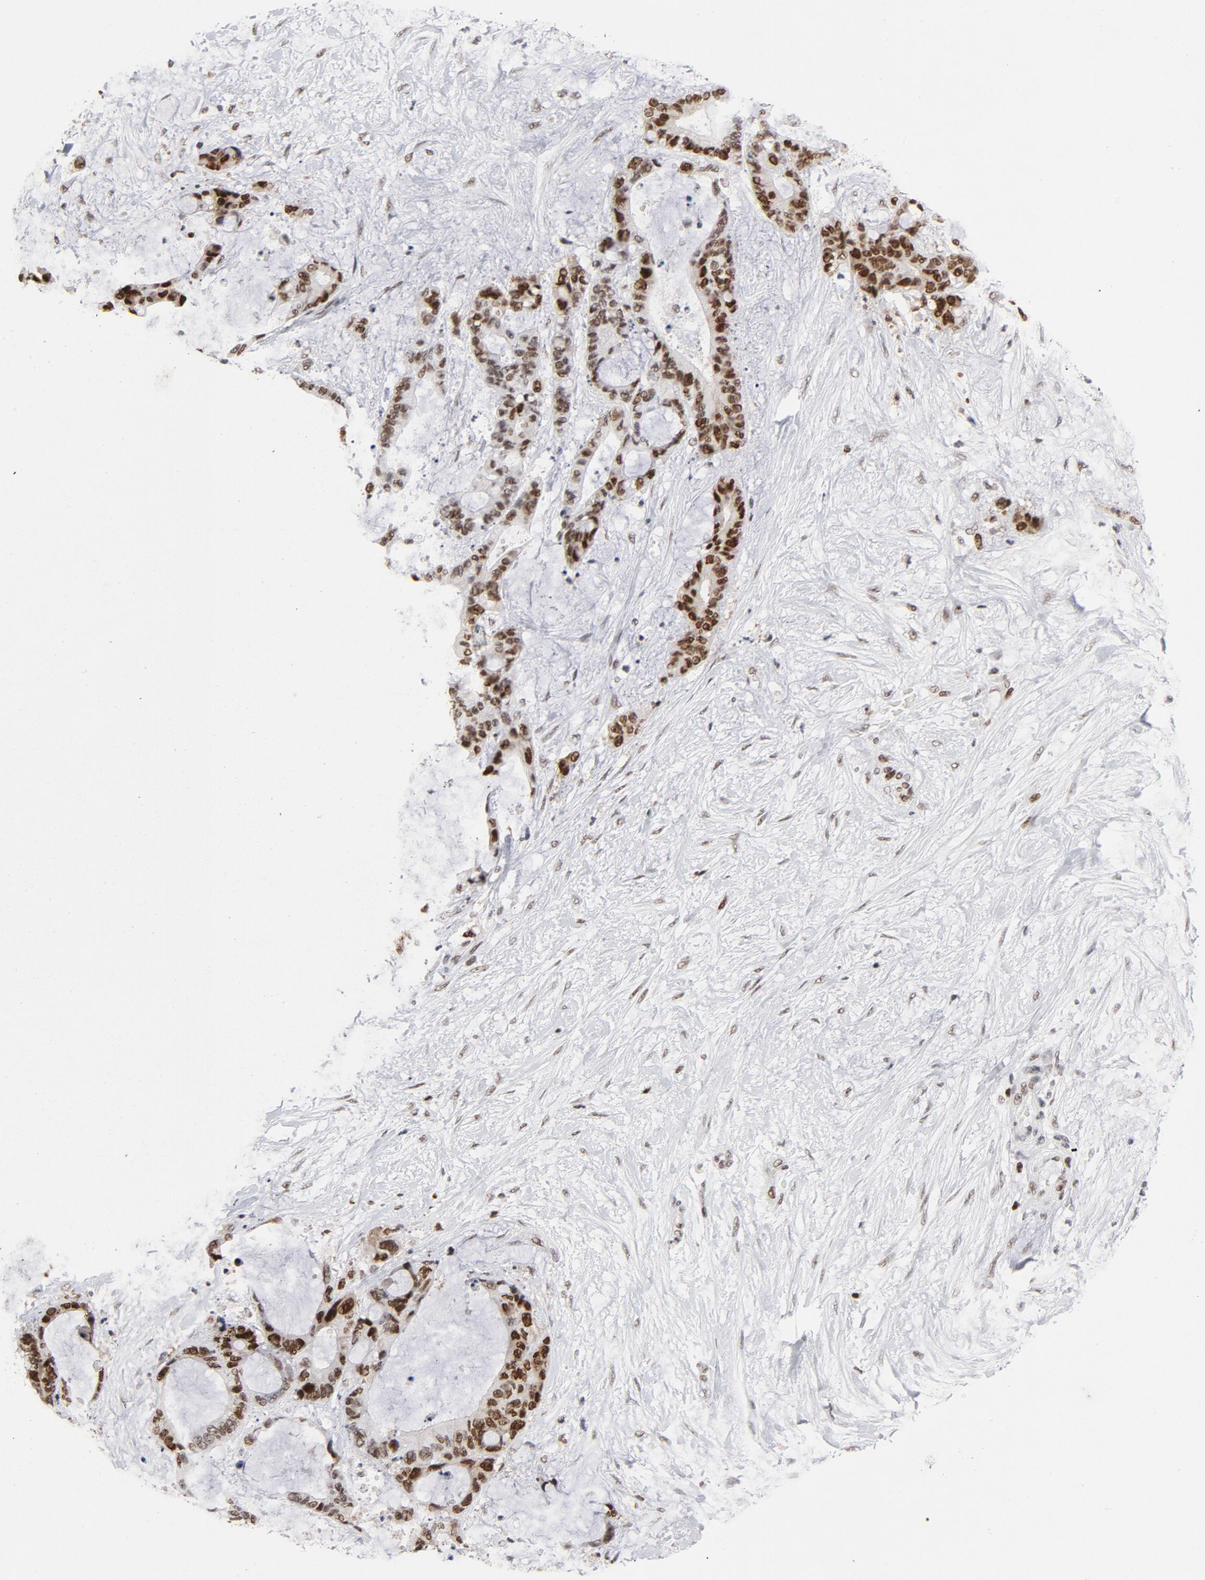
{"staining": {"intensity": "moderate", "quantity": ">75%", "location": "nuclear"}, "tissue": "liver cancer", "cell_type": "Tumor cells", "image_type": "cancer", "snomed": [{"axis": "morphology", "description": "Cholangiocarcinoma"}, {"axis": "topography", "description": "Liver"}], "caption": "Liver cancer stained with DAB (3,3'-diaminobenzidine) immunohistochemistry demonstrates medium levels of moderate nuclear staining in approximately >75% of tumor cells.", "gene": "RFC4", "patient": {"sex": "female", "age": 73}}